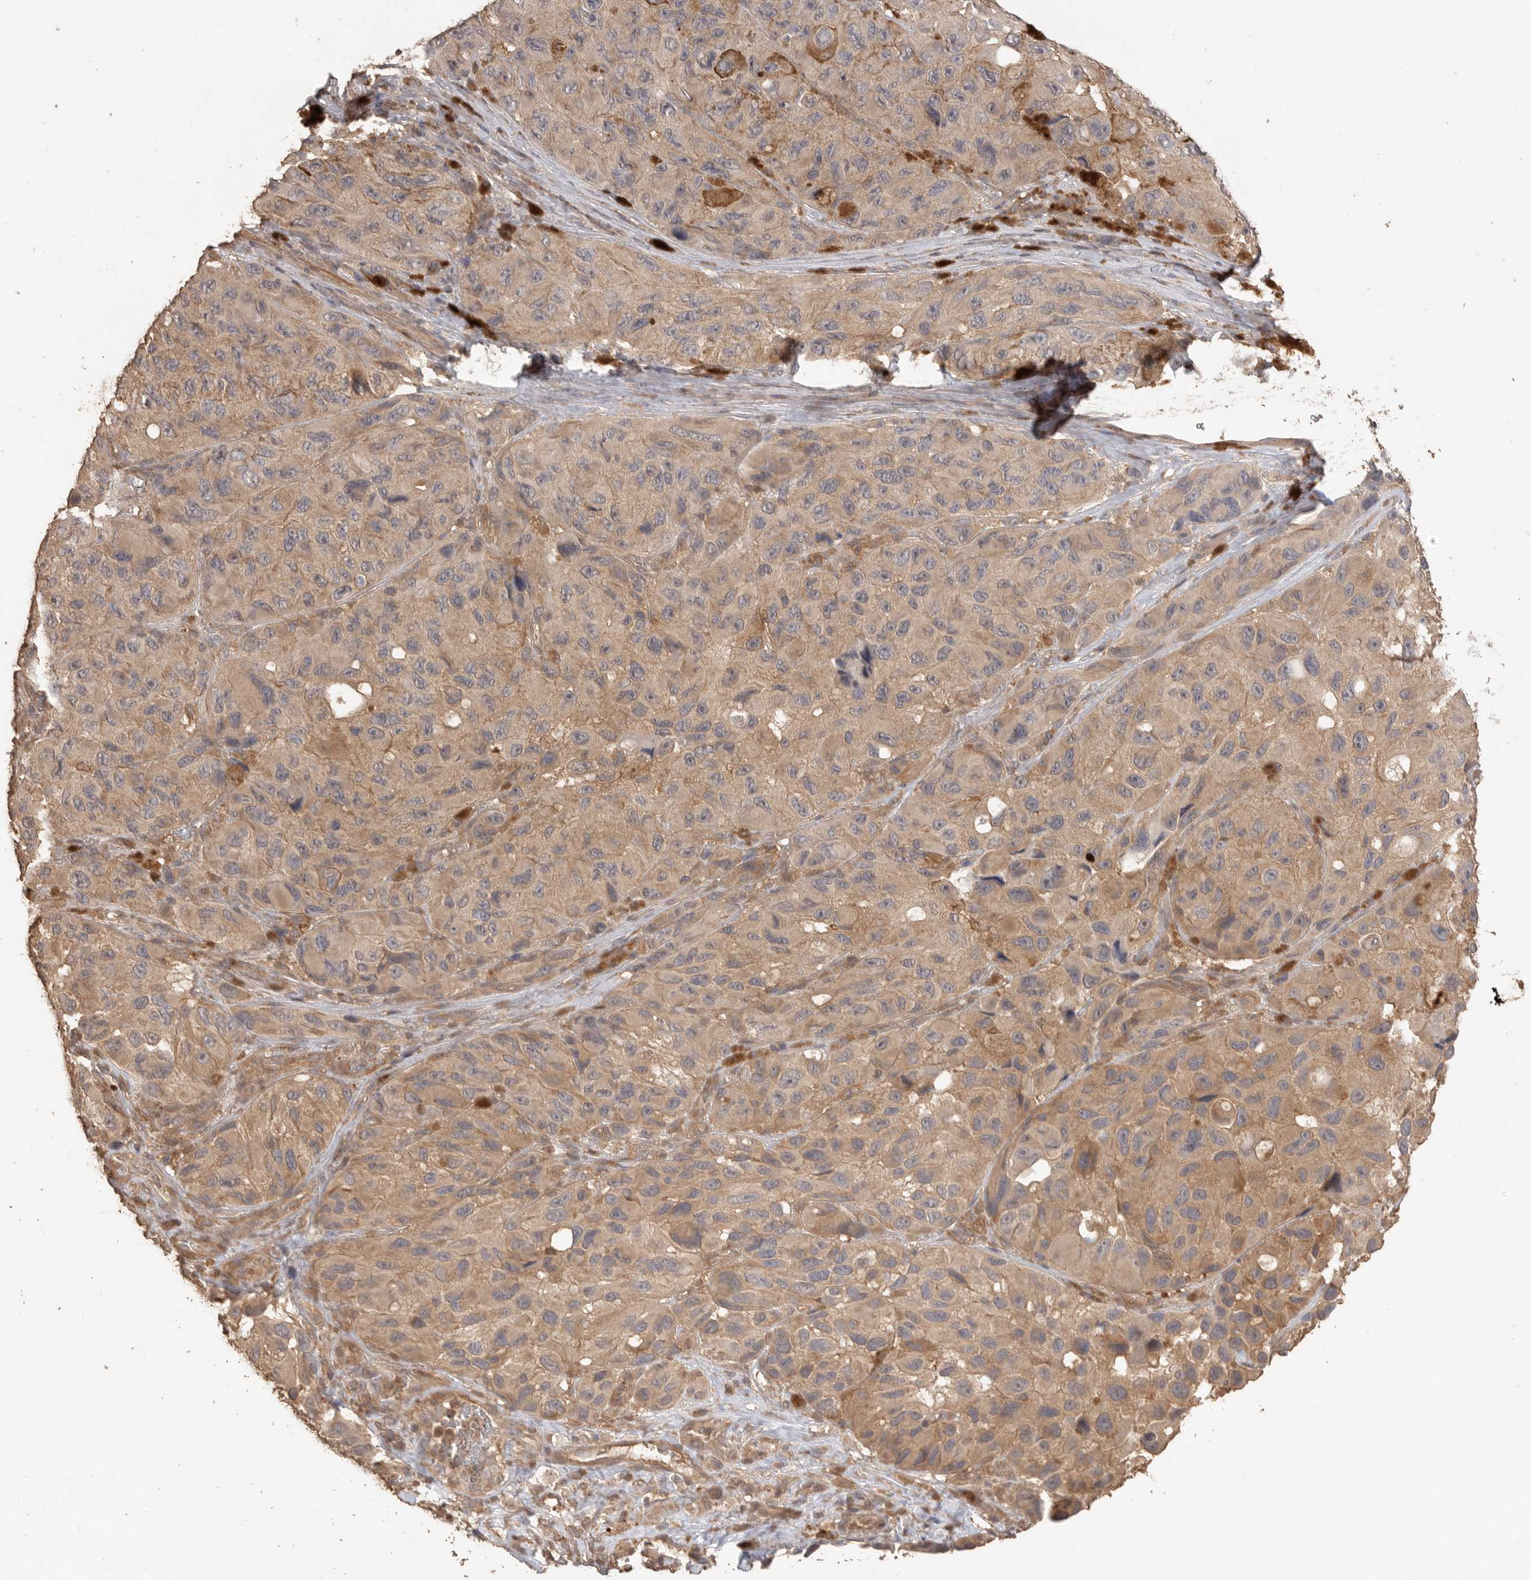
{"staining": {"intensity": "moderate", "quantity": ">75%", "location": "cytoplasmic/membranous"}, "tissue": "melanoma", "cell_type": "Tumor cells", "image_type": "cancer", "snomed": [{"axis": "morphology", "description": "Malignant melanoma, NOS"}, {"axis": "topography", "description": "Skin"}], "caption": "The photomicrograph displays staining of melanoma, revealing moderate cytoplasmic/membranous protein expression (brown color) within tumor cells.", "gene": "MAP2K1", "patient": {"sex": "female", "age": 73}}